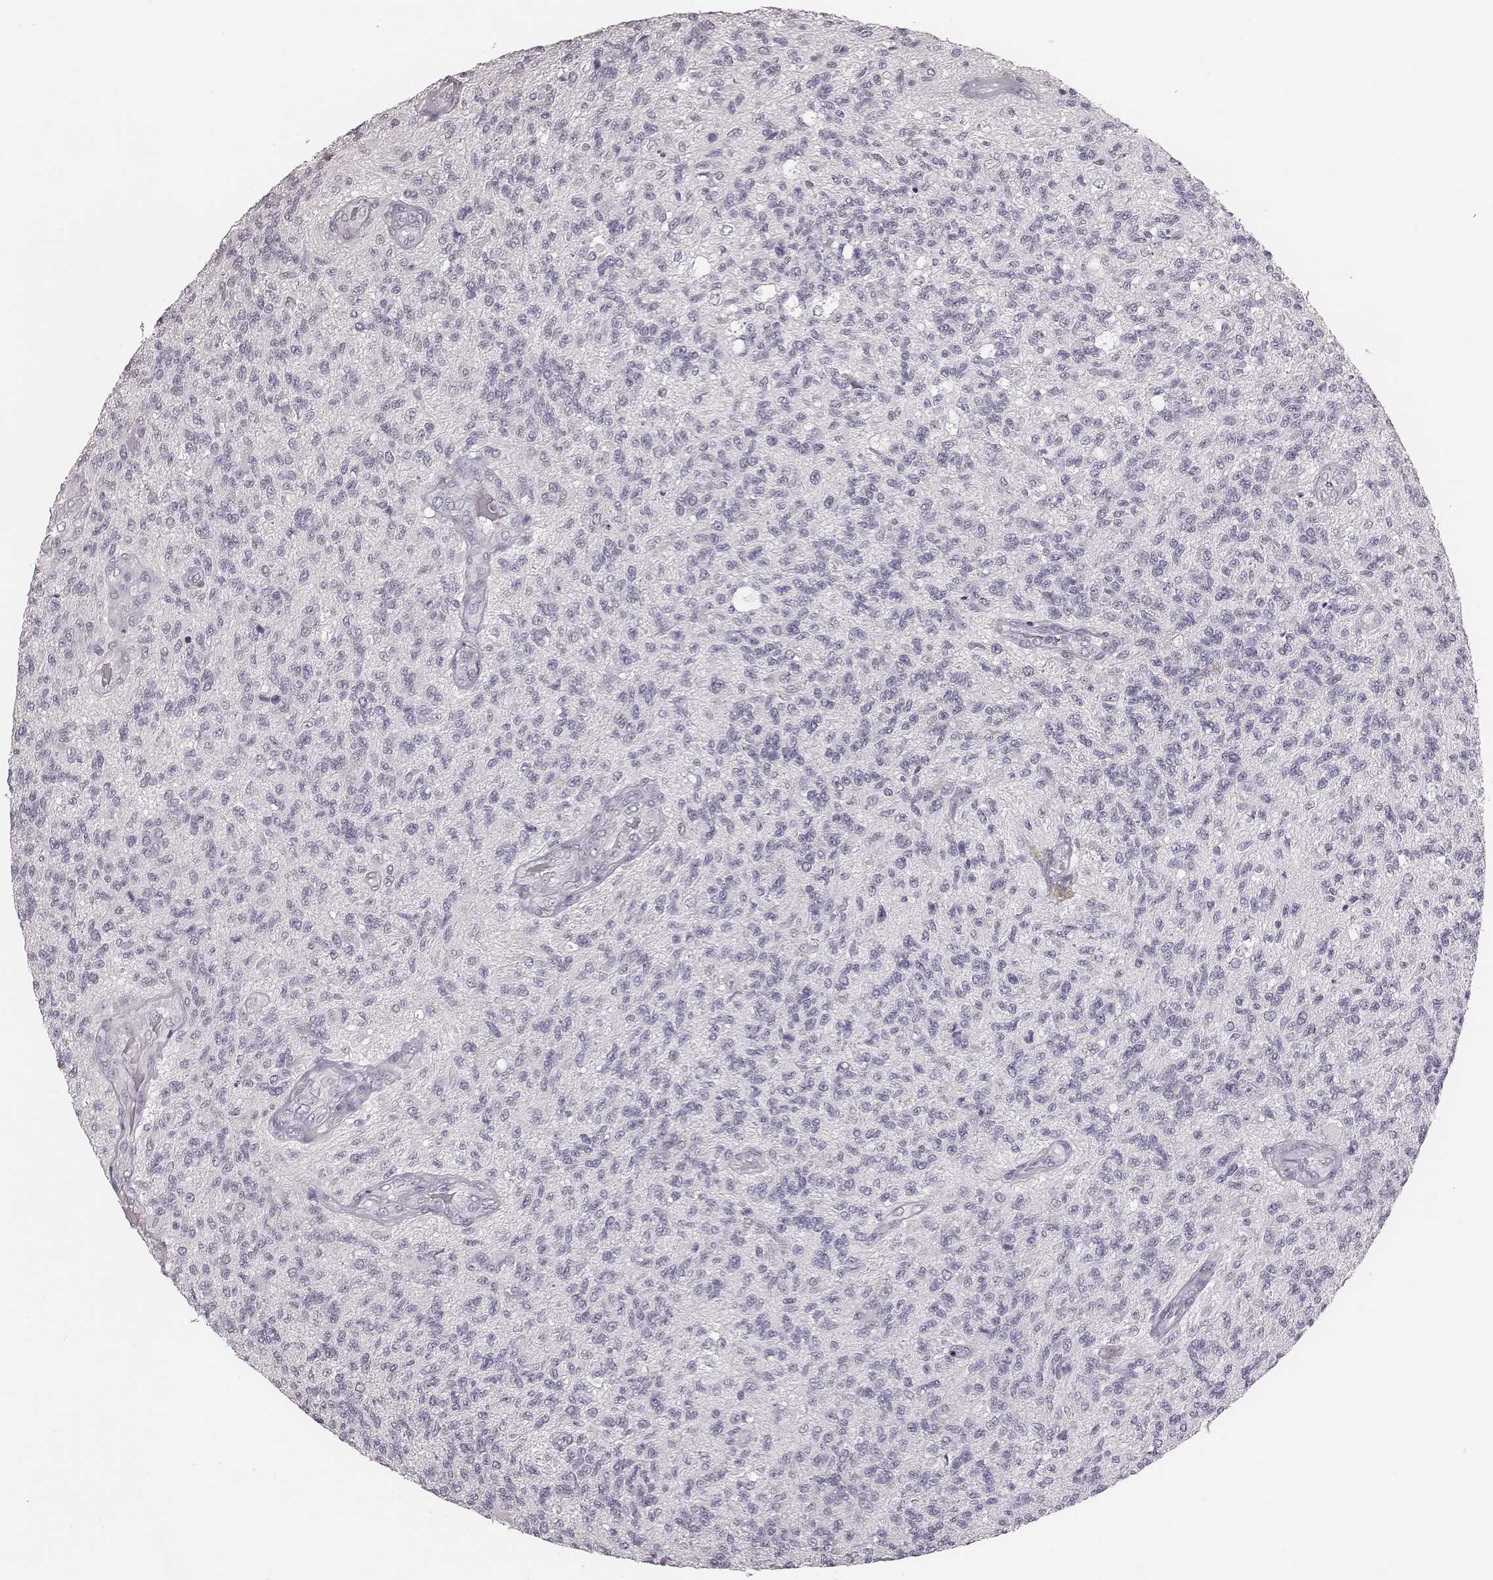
{"staining": {"intensity": "negative", "quantity": "none", "location": "none"}, "tissue": "glioma", "cell_type": "Tumor cells", "image_type": "cancer", "snomed": [{"axis": "morphology", "description": "Glioma, malignant, High grade"}, {"axis": "topography", "description": "Brain"}], "caption": "High magnification brightfield microscopy of malignant glioma (high-grade) stained with DAB (brown) and counterstained with hematoxylin (blue): tumor cells show no significant staining.", "gene": "CSHL1", "patient": {"sex": "male", "age": 56}}